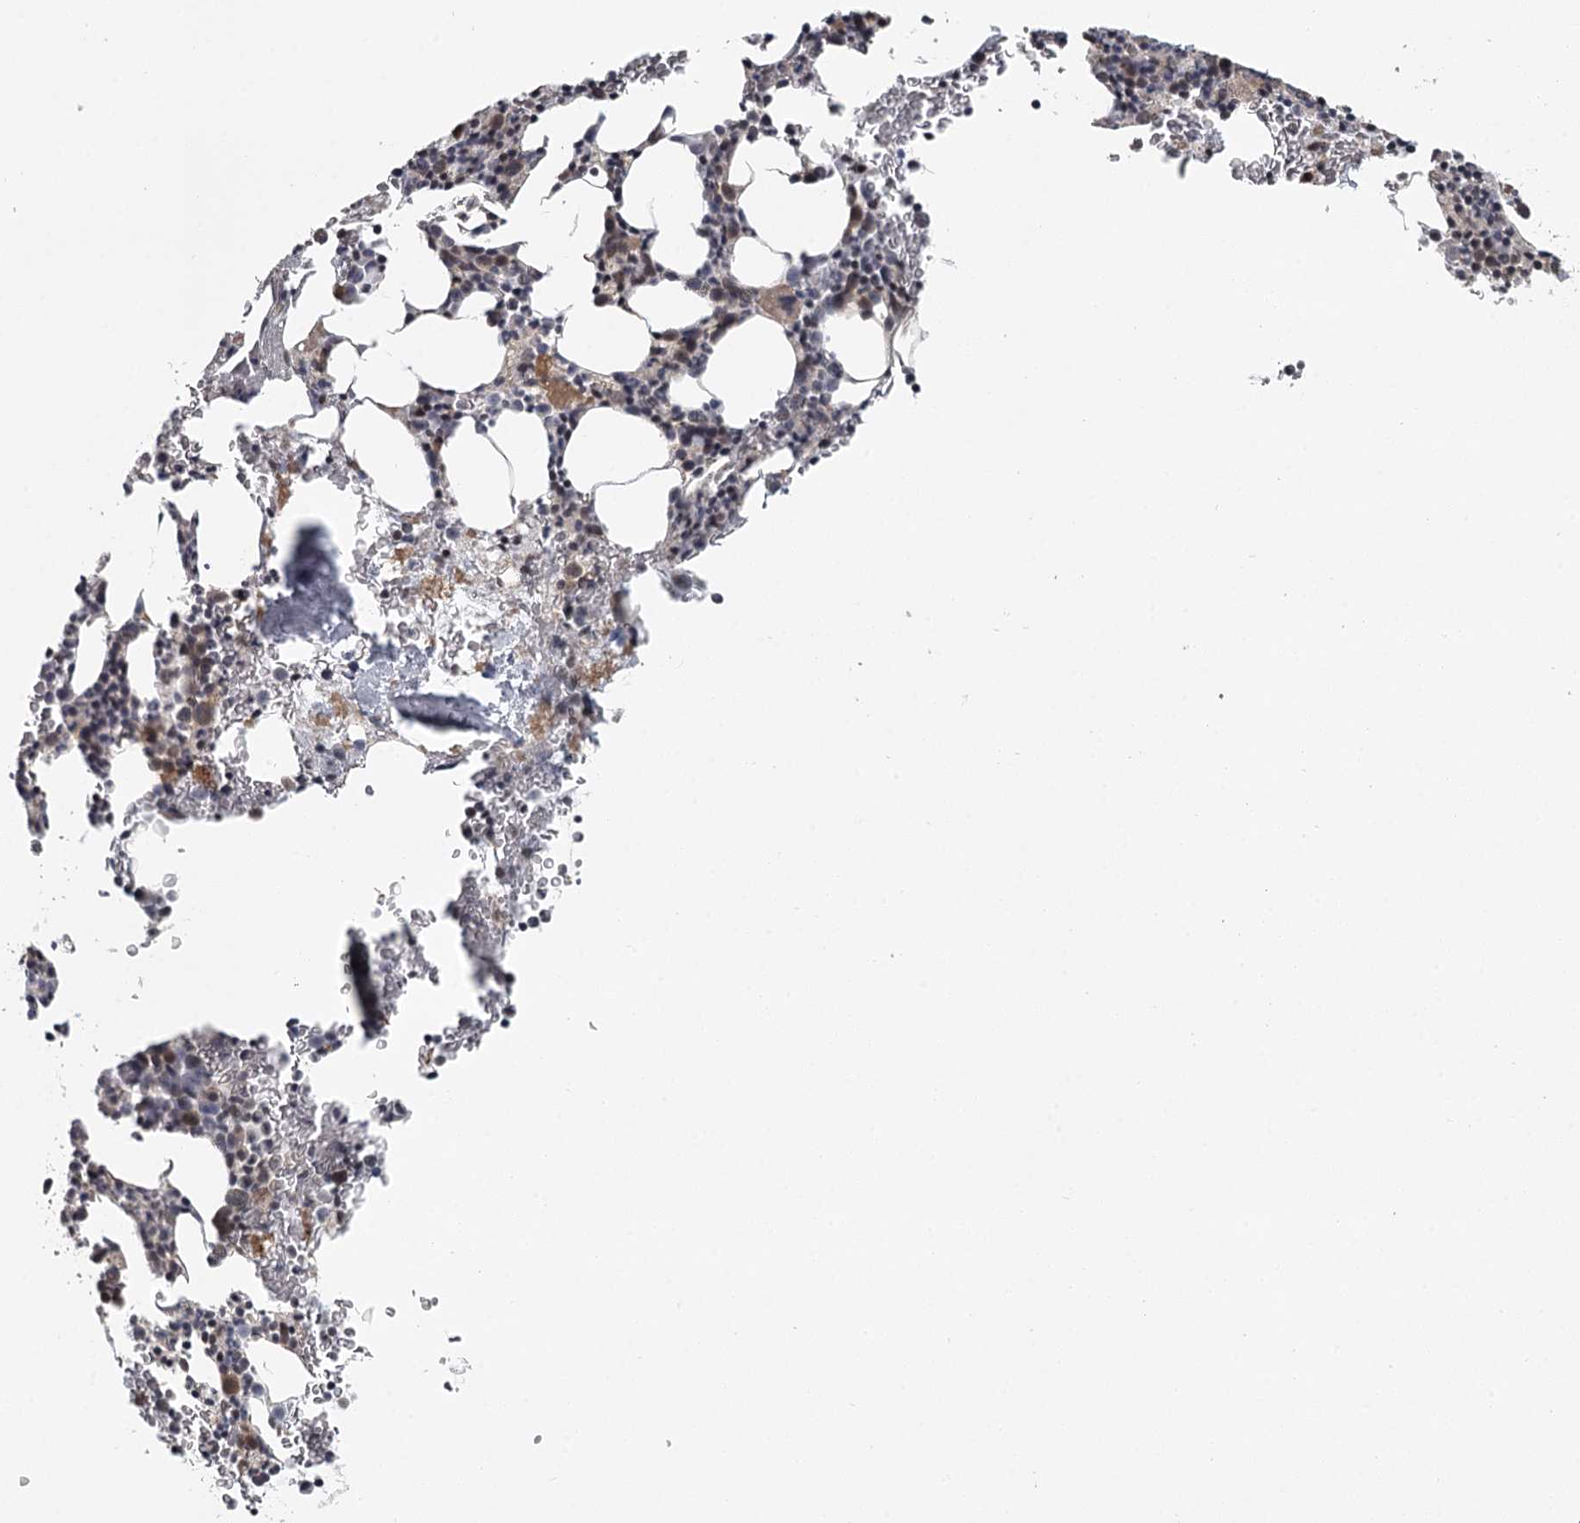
{"staining": {"intensity": "weak", "quantity": "25%-75%", "location": "nuclear"}, "tissue": "bone marrow", "cell_type": "Hematopoietic cells", "image_type": "normal", "snomed": [{"axis": "morphology", "description": "Normal tissue, NOS"}, {"axis": "topography", "description": "Bone marrow"}], "caption": "Immunohistochemical staining of benign human bone marrow reveals weak nuclear protein staining in approximately 25%-75% of hematopoietic cells. Using DAB (brown) and hematoxylin (blue) stains, captured at high magnification using brightfield microscopy.", "gene": "FAM13C", "patient": {"sex": "male", "age": 79}}